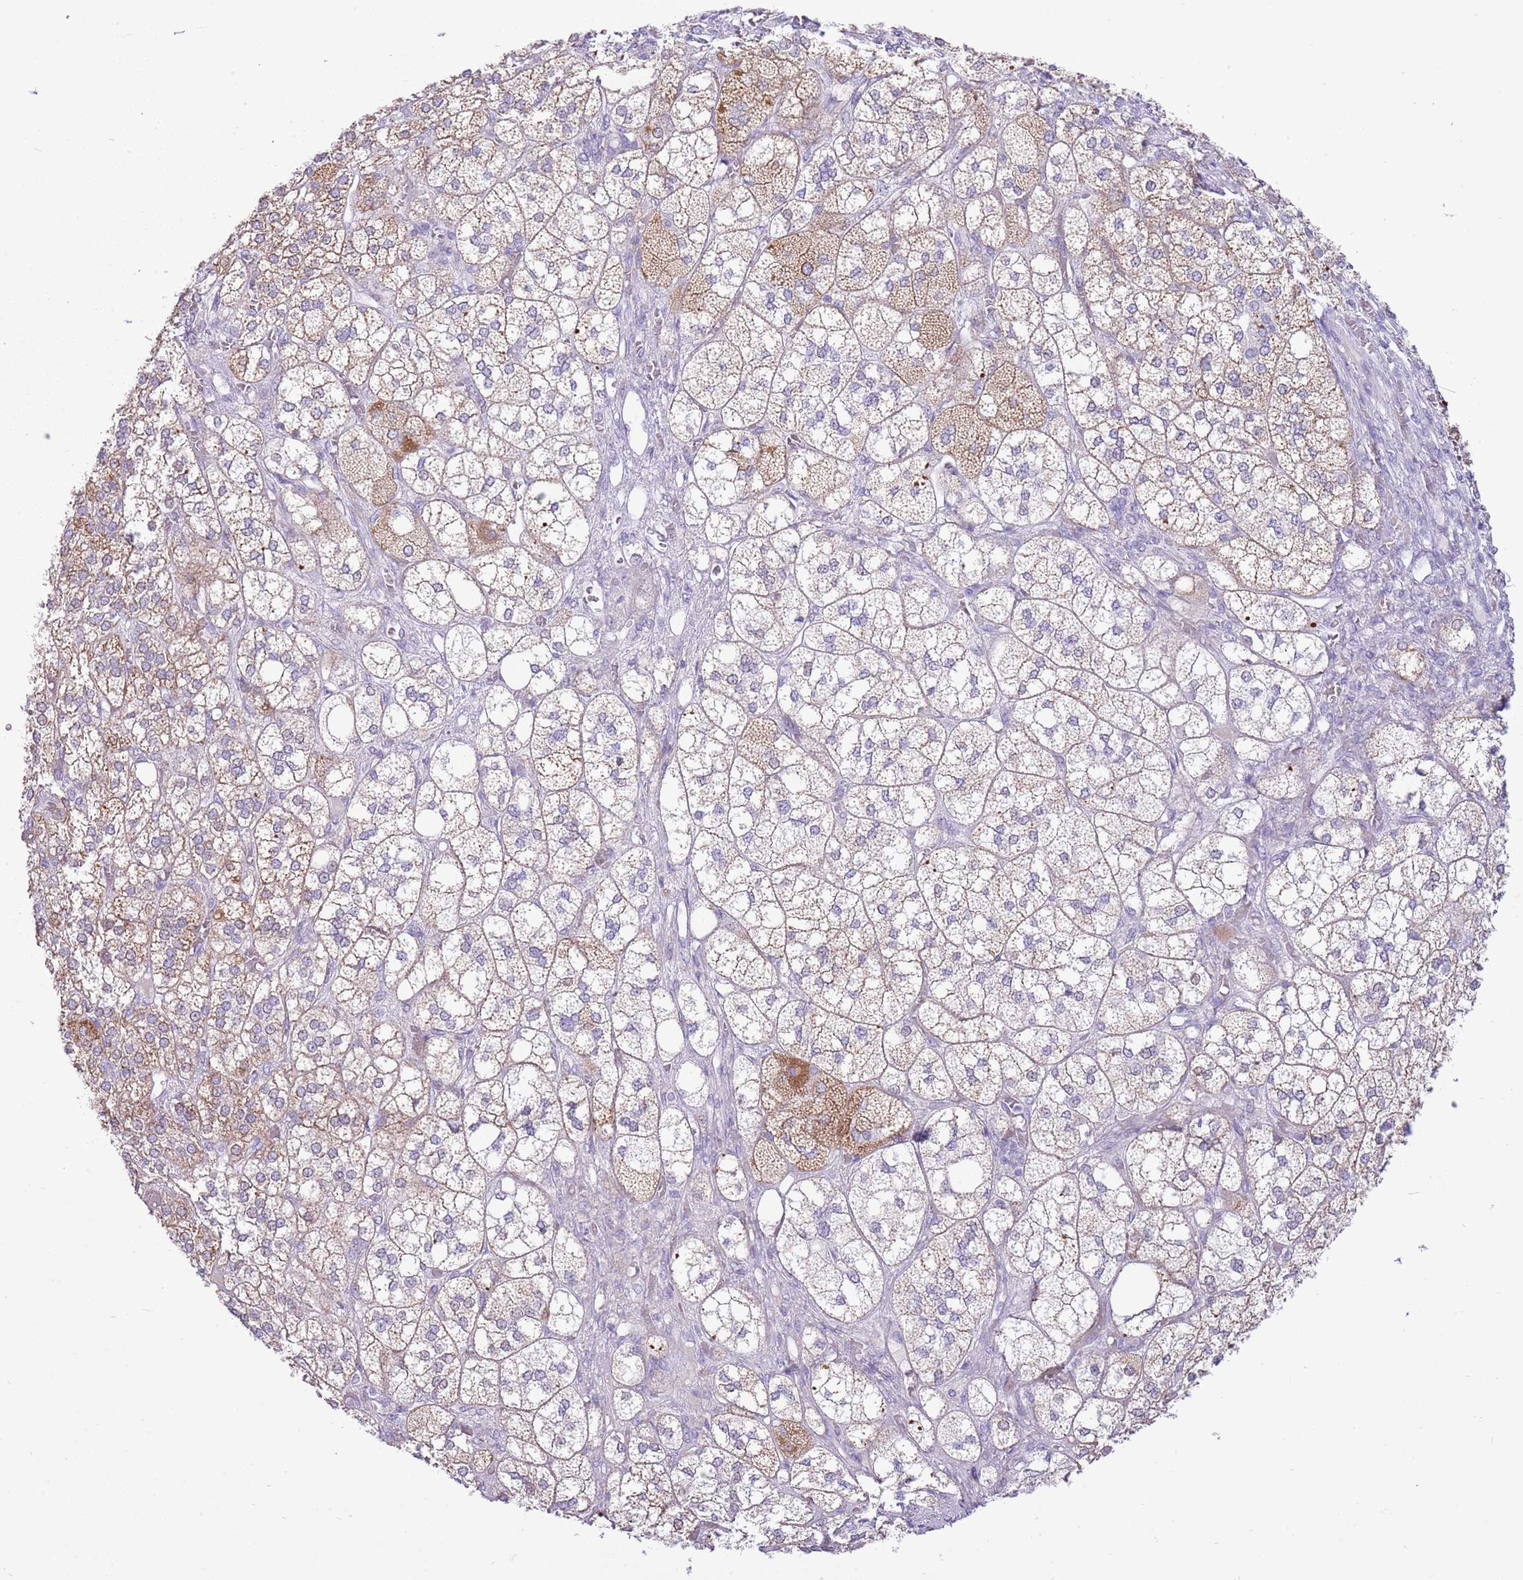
{"staining": {"intensity": "moderate", "quantity": "25%-75%", "location": "cytoplasmic/membranous"}, "tissue": "adrenal gland", "cell_type": "Glandular cells", "image_type": "normal", "snomed": [{"axis": "morphology", "description": "Normal tissue, NOS"}, {"axis": "topography", "description": "Adrenal gland"}], "caption": "Unremarkable adrenal gland shows moderate cytoplasmic/membranous expression in about 25%-75% of glandular cells (IHC, brightfield microscopy, high magnification)..", "gene": "OAZ2", "patient": {"sex": "male", "age": 61}}